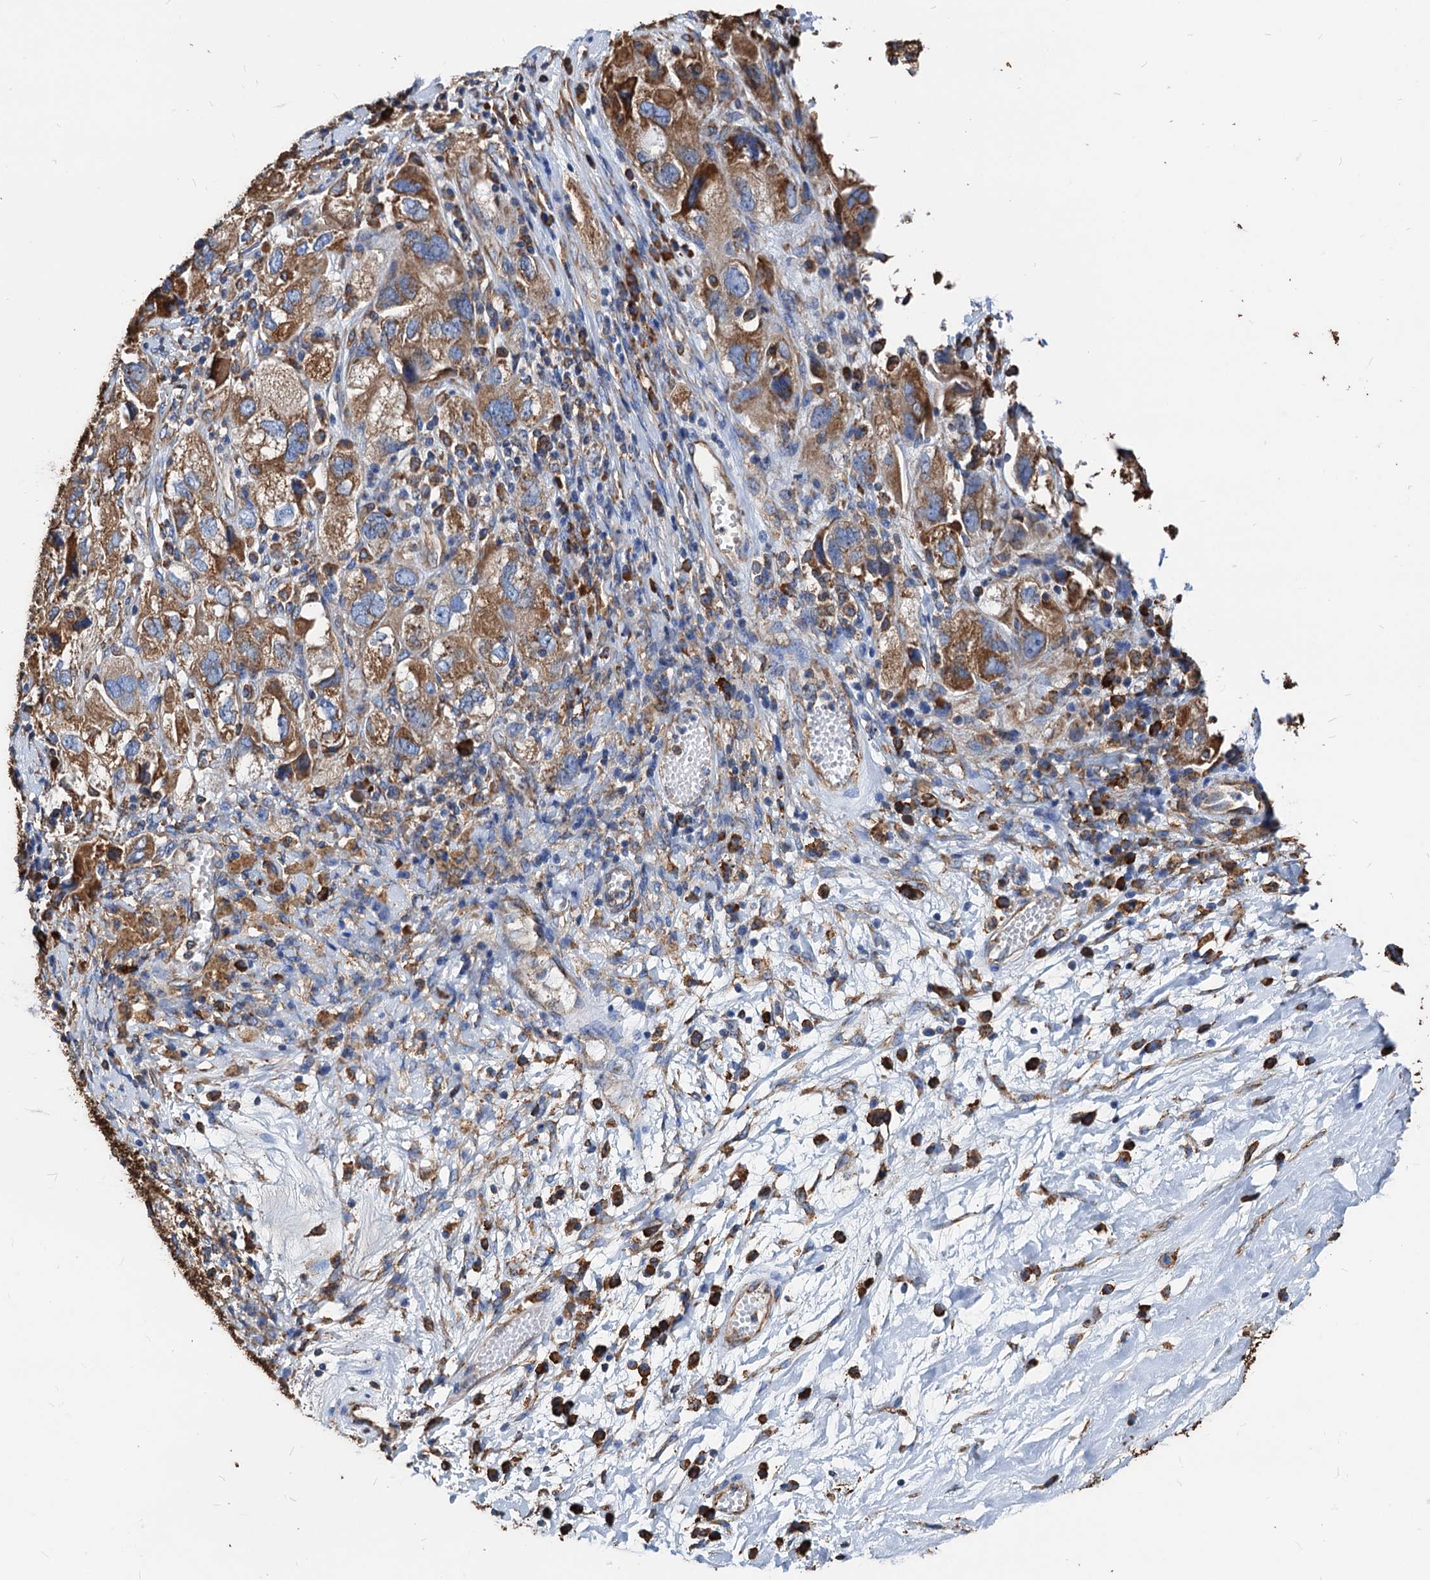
{"staining": {"intensity": "strong", "quantity": ">75%", "location": "cytoplasmic/membranous"}, "tissue": "ovarian cancer", "cell_type": "Tumor cells", "image_type": "cancer", "snomed": [{"axis": "morphology", "description": "Carcinoma, NOS"}, {"axis": "morphology", "description": "Cystadenocarcinoma, serous, NOS"}, {"axis": "topography", "description": "Ovary"}], "caption": "Immunohistochemical staining of human serous cystadenocarcinoma (ovarian) shows high levels of strong cytoplasmic/membranous protein expression in about >75% of tumor cells.", "gene": "HSPA5", "patient": {"sex": "female", "age": 69}}